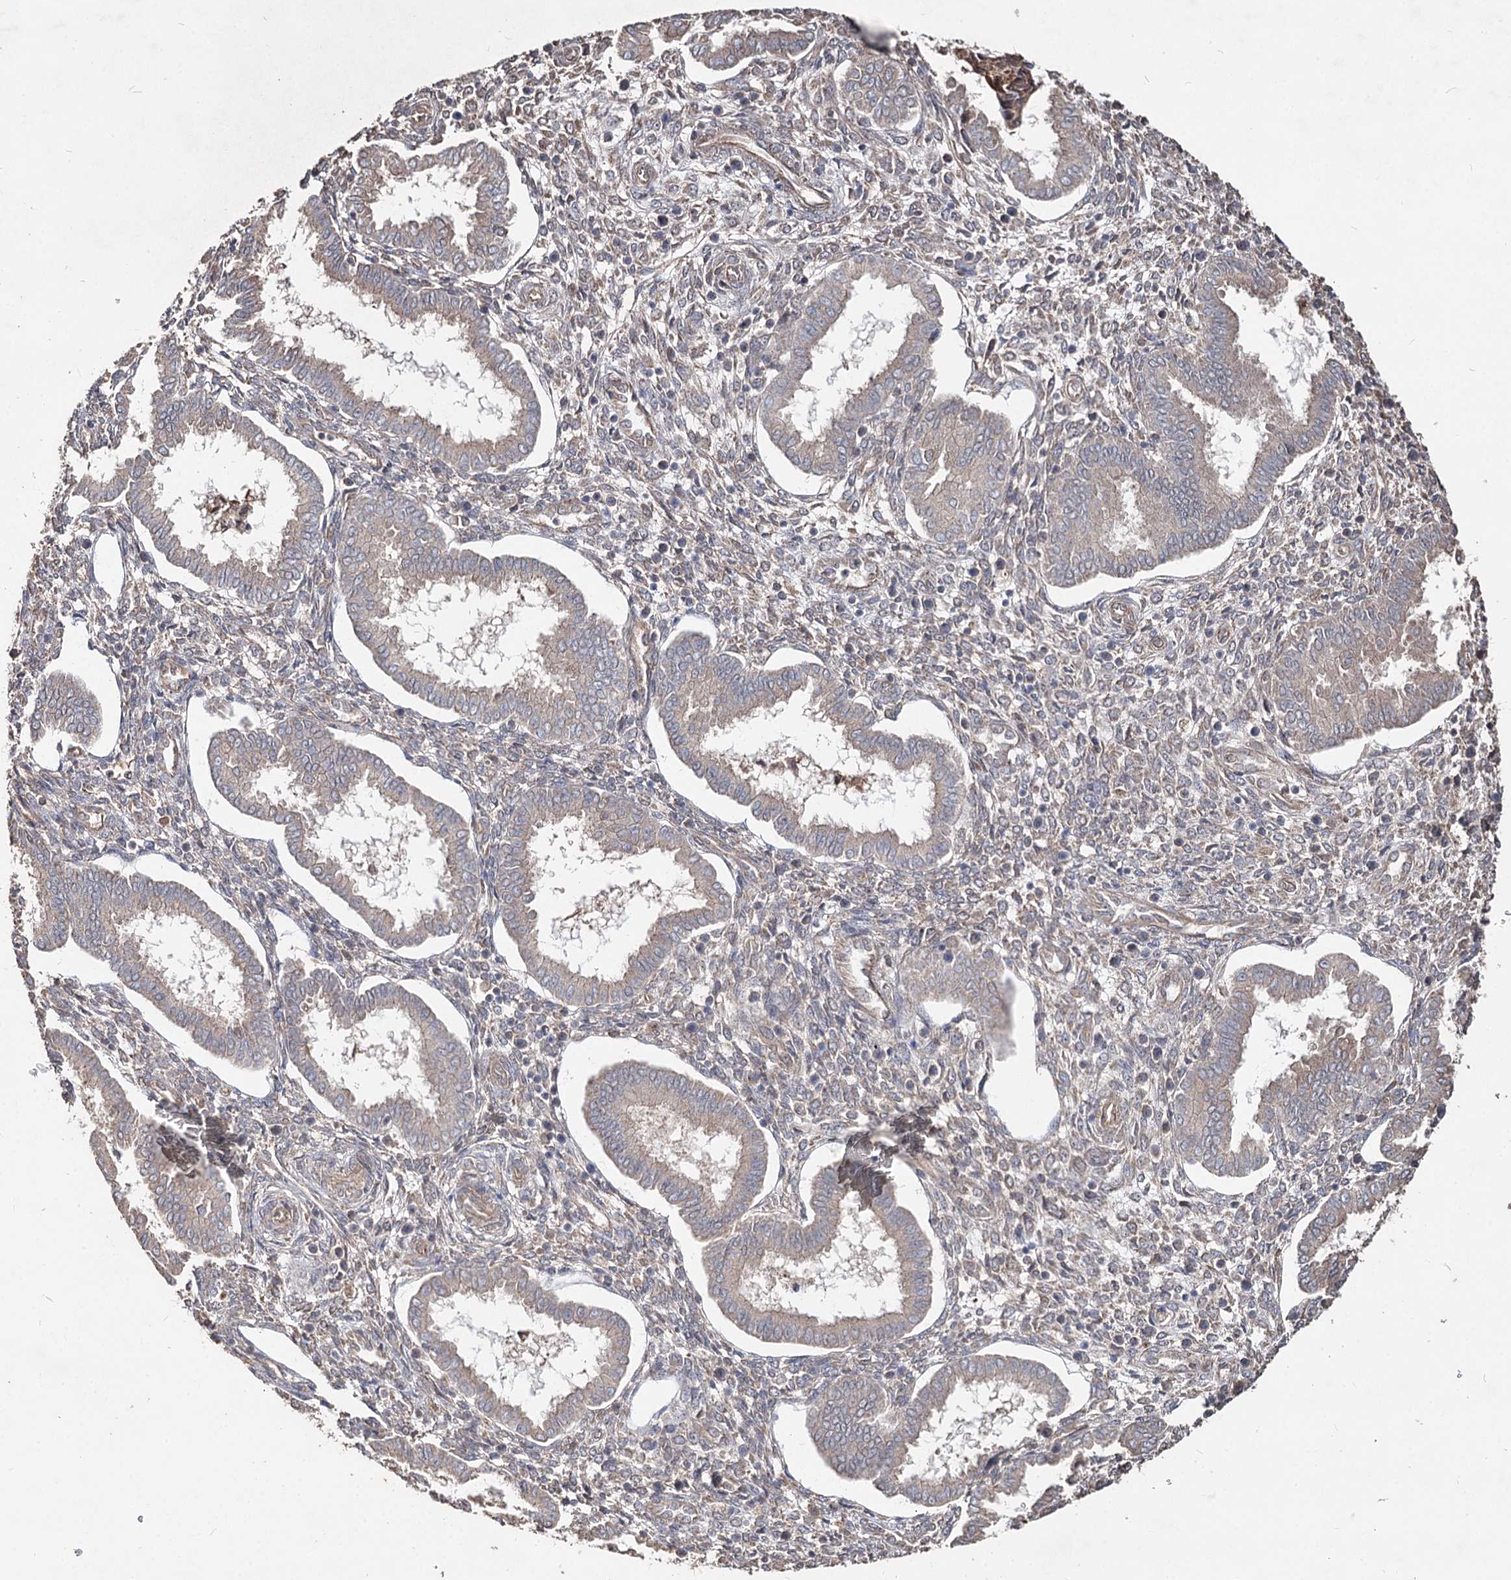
{"staining": {"intensity": "negative", "quantity": "none", "location": "none"}, "tissue": "endometrium", "cell_type": "Cells in endometrial stroma", "image_type": "normal", "snomed": [{"axis": "morphology", "description": "Normal tissue, NOS"}, {"axis": "topography", "description": "Endometrium"}], "caption": "Immunohistochemistry of benign endometrium demonstrates no expression in cells in endometrial stroma.", "gene": "SPART", "patient": {"sex": "female", "age": 24}}